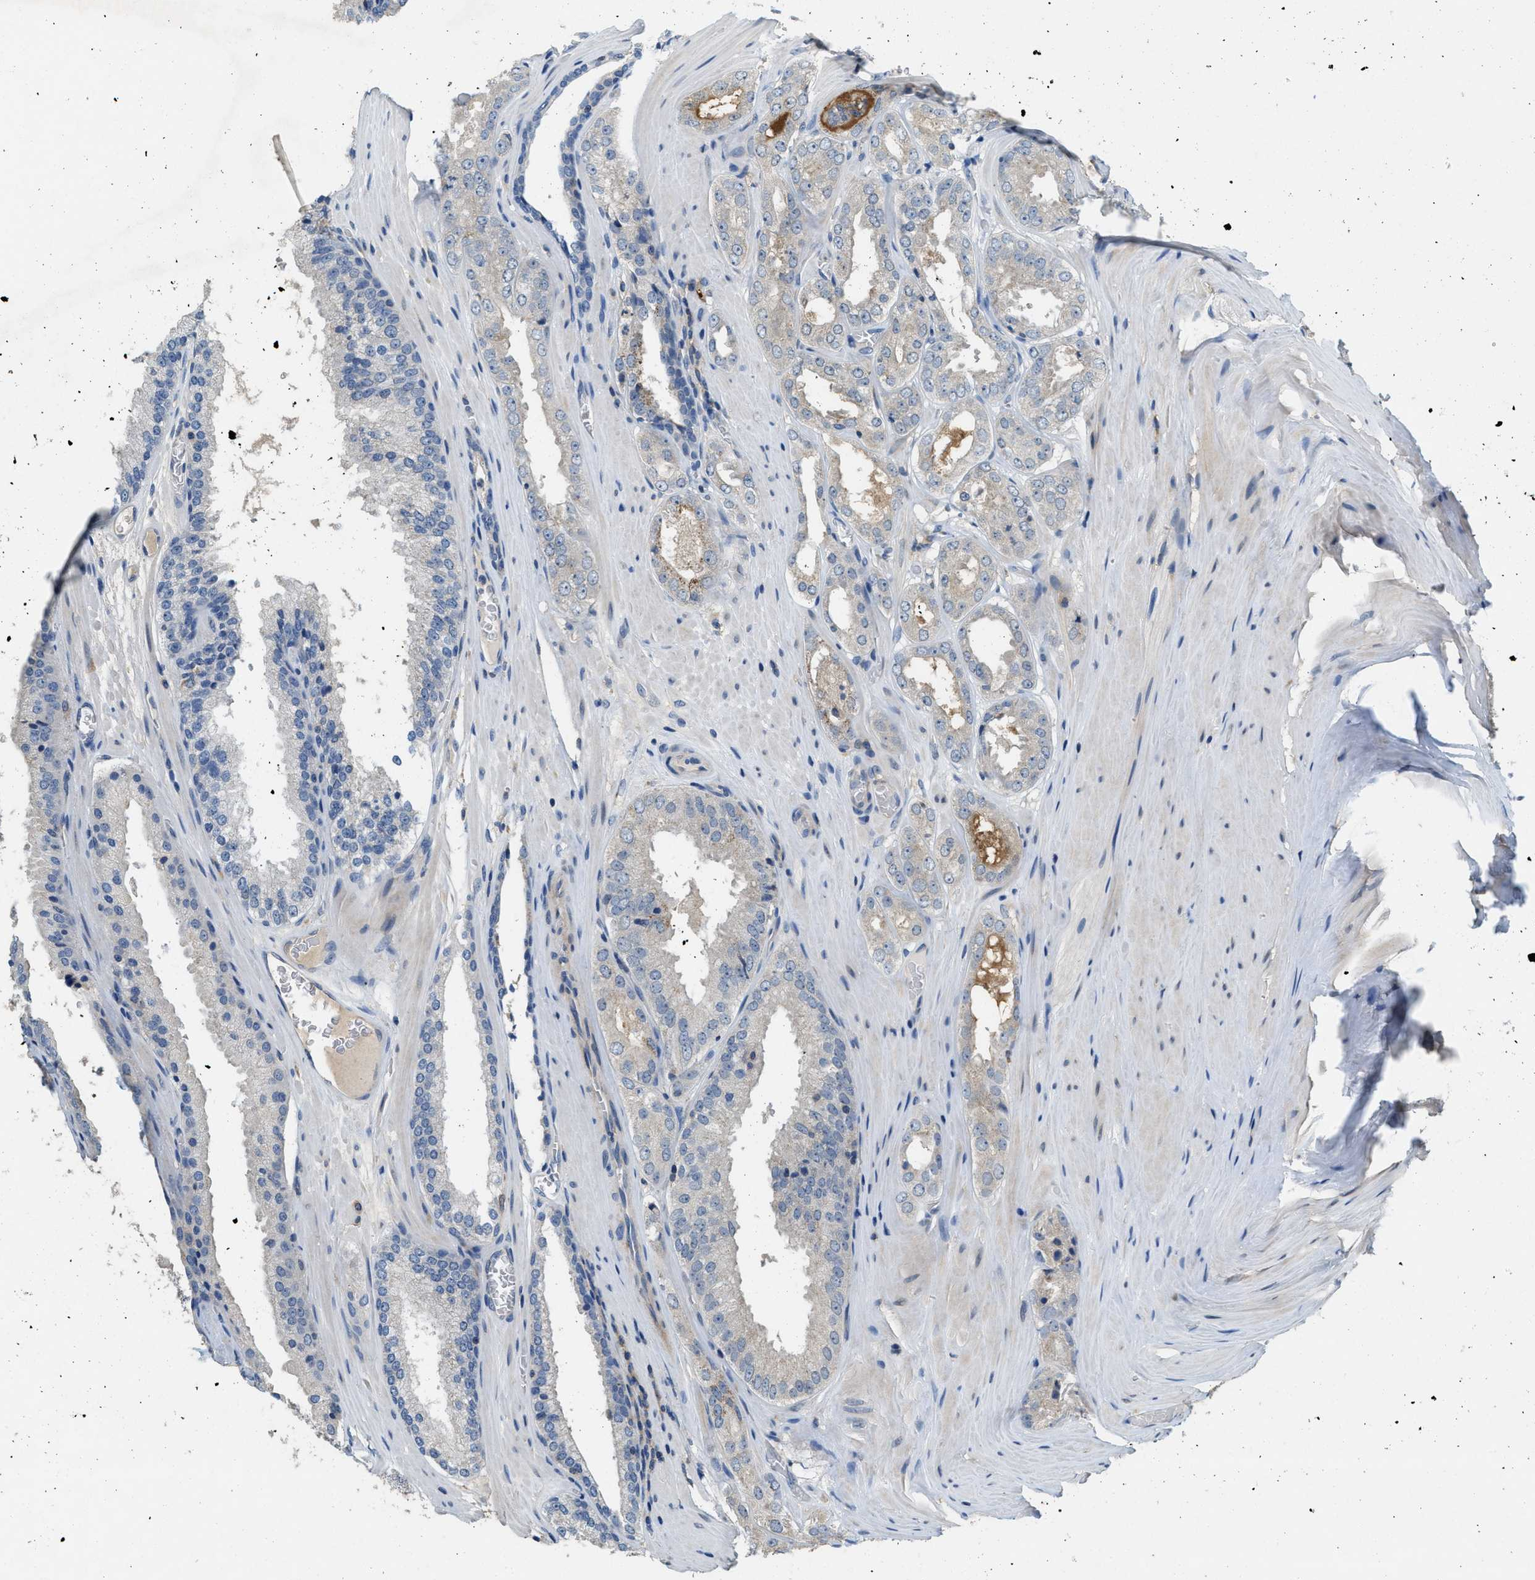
{"staining": {"intensity": "weak", "quantity": "<25%", "location": "cytoplasmic/membranous"}, "tissue": "prostate cancer", "cell_type": "Tumor cells", "image_type": "cancer", "snomed": [{"axis": "morphology", "description": "Adenocarcinoma, High grade"}, {"axis": "topography", "description": "Prostate"}], "caption": "A high-resolution photomicrograph shows immunohistochemistry staining of prostate adenocarcinoma (high-grade), which shows no significant staining in tumor cells. (DAB (3,3'-diaminobenzidine) immunohistochemistry (IHC) with hematoxylin counter stain).", "gene": "DGKE", "patient": {"sex": "male", "age": 65}}